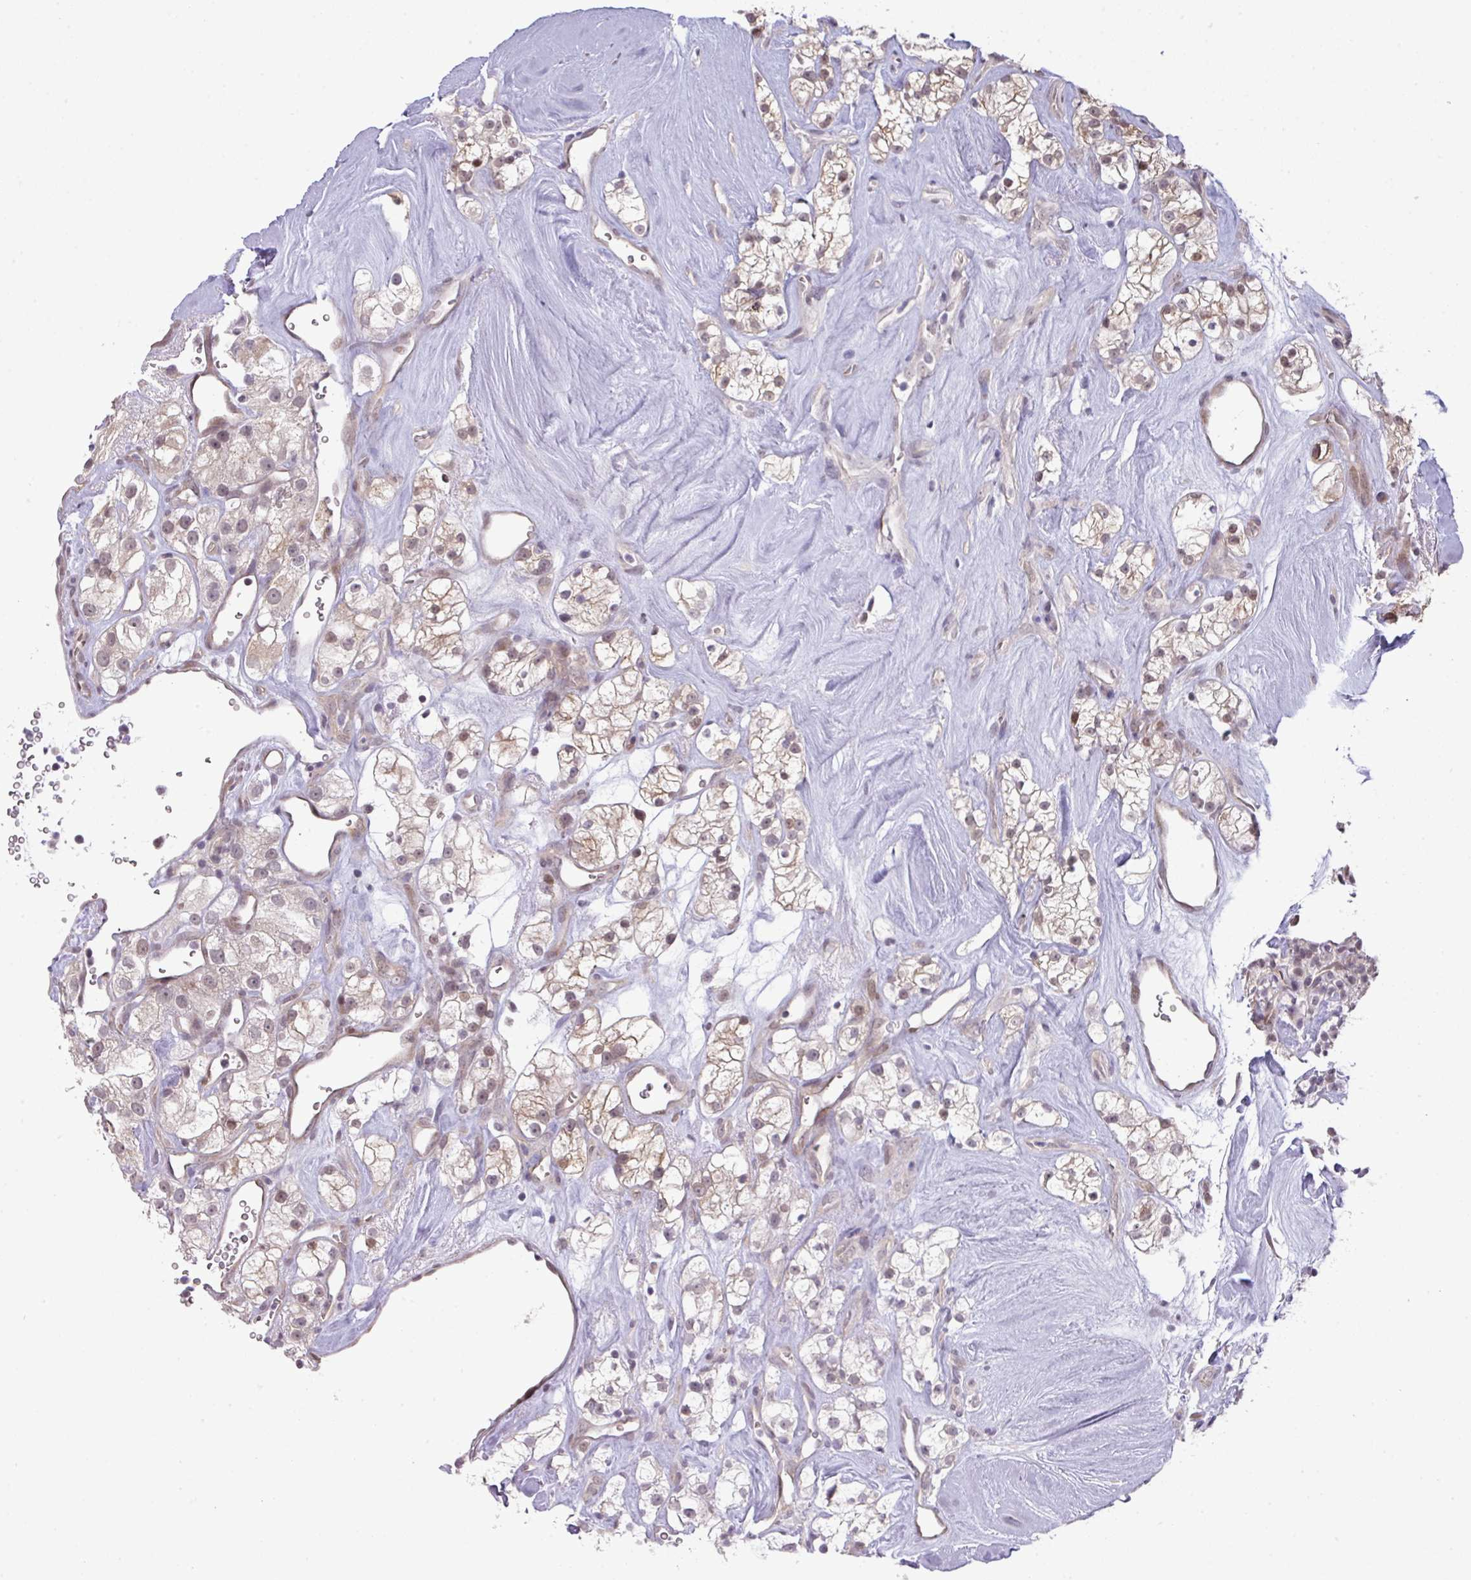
{"staining": {"intensity": "weak", "quantity": ">75%", "location": "cytoplasmic/membranous,nuclear"}, "tissue": "renal cancer", "cell_type": "Tumor cells", "image_type": "cancer", "snomed": [{"axis": "morphology", "description": "Adenocarcinoma, NOS"}, {"axis": "topography", "description": "Kidney"}], "caption": "Immunohistochemistry (IHC) image of human renal adenocarcinoma stained for a protein (brown), which demonstrates low levels of weak cytoplasmic/membranous and nuclear staining in about >75% of tumor cells.", "gene": "ANKRD13B", "patient": {"sex": "male", "age": 77}}